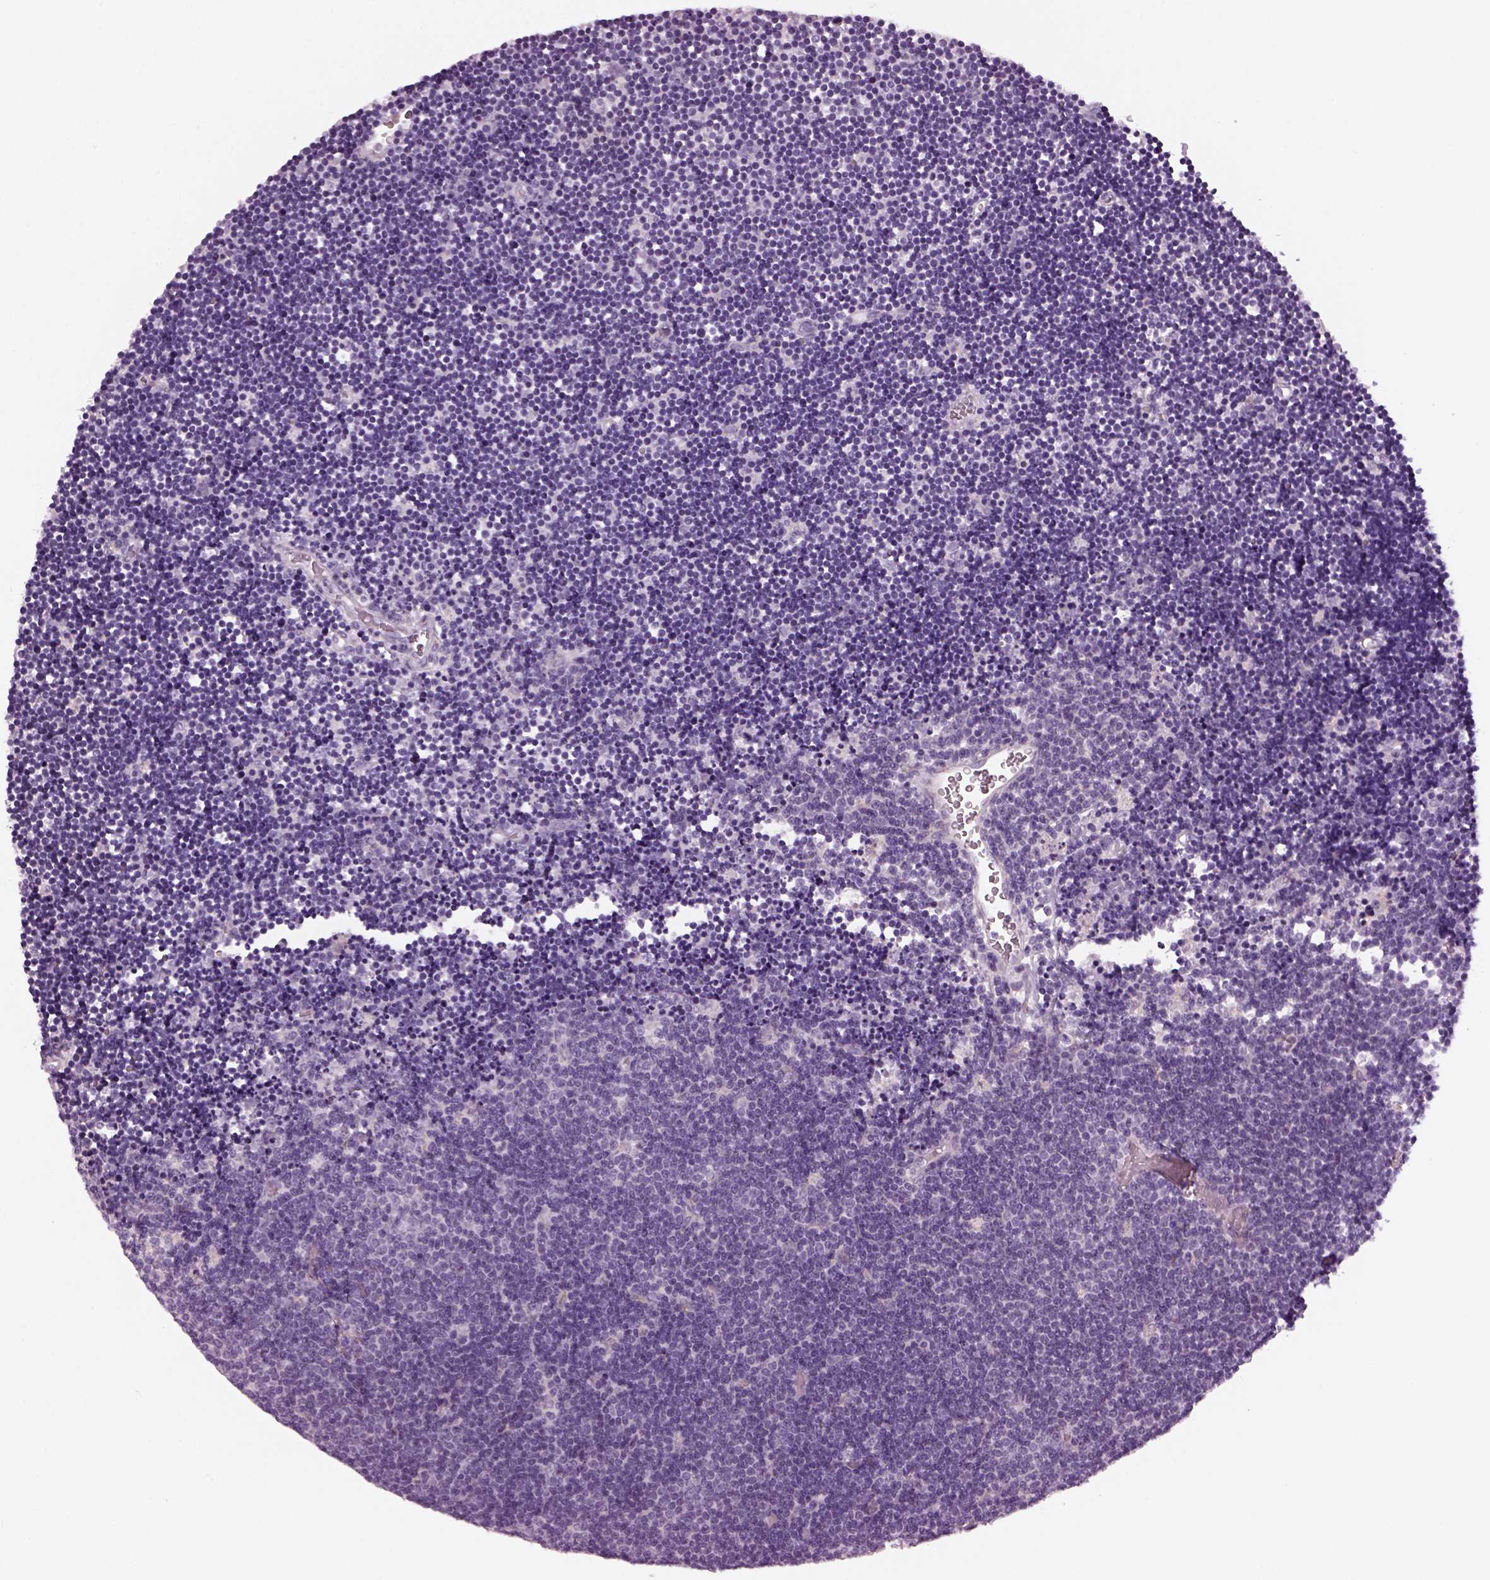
{"staining": {"intensity": "negative", "quantity": "none", "location": "none"}, "tissue": "lymphoma", "cell_type": "Tumor cells", "image_type": "cancer", "snomed": [{"axis": "morphology", "description": "Malignant lymphoma, non-Hodgkin's type, Low grade"}, {"axis": "topography", "description": "Brain"}], "caption": "This image is of malignant lymphoma, non-Hodgkin's type (low-grade) stained with immunohistochemistry (IHC) to label a protein in brown with the nuclei are counter-stained blue. There is no expression in tumor cells. (DAB immunohistochemistry, high magnification).", "gene": "PRR9", "patient": {"sex": "female", "age": 66}}